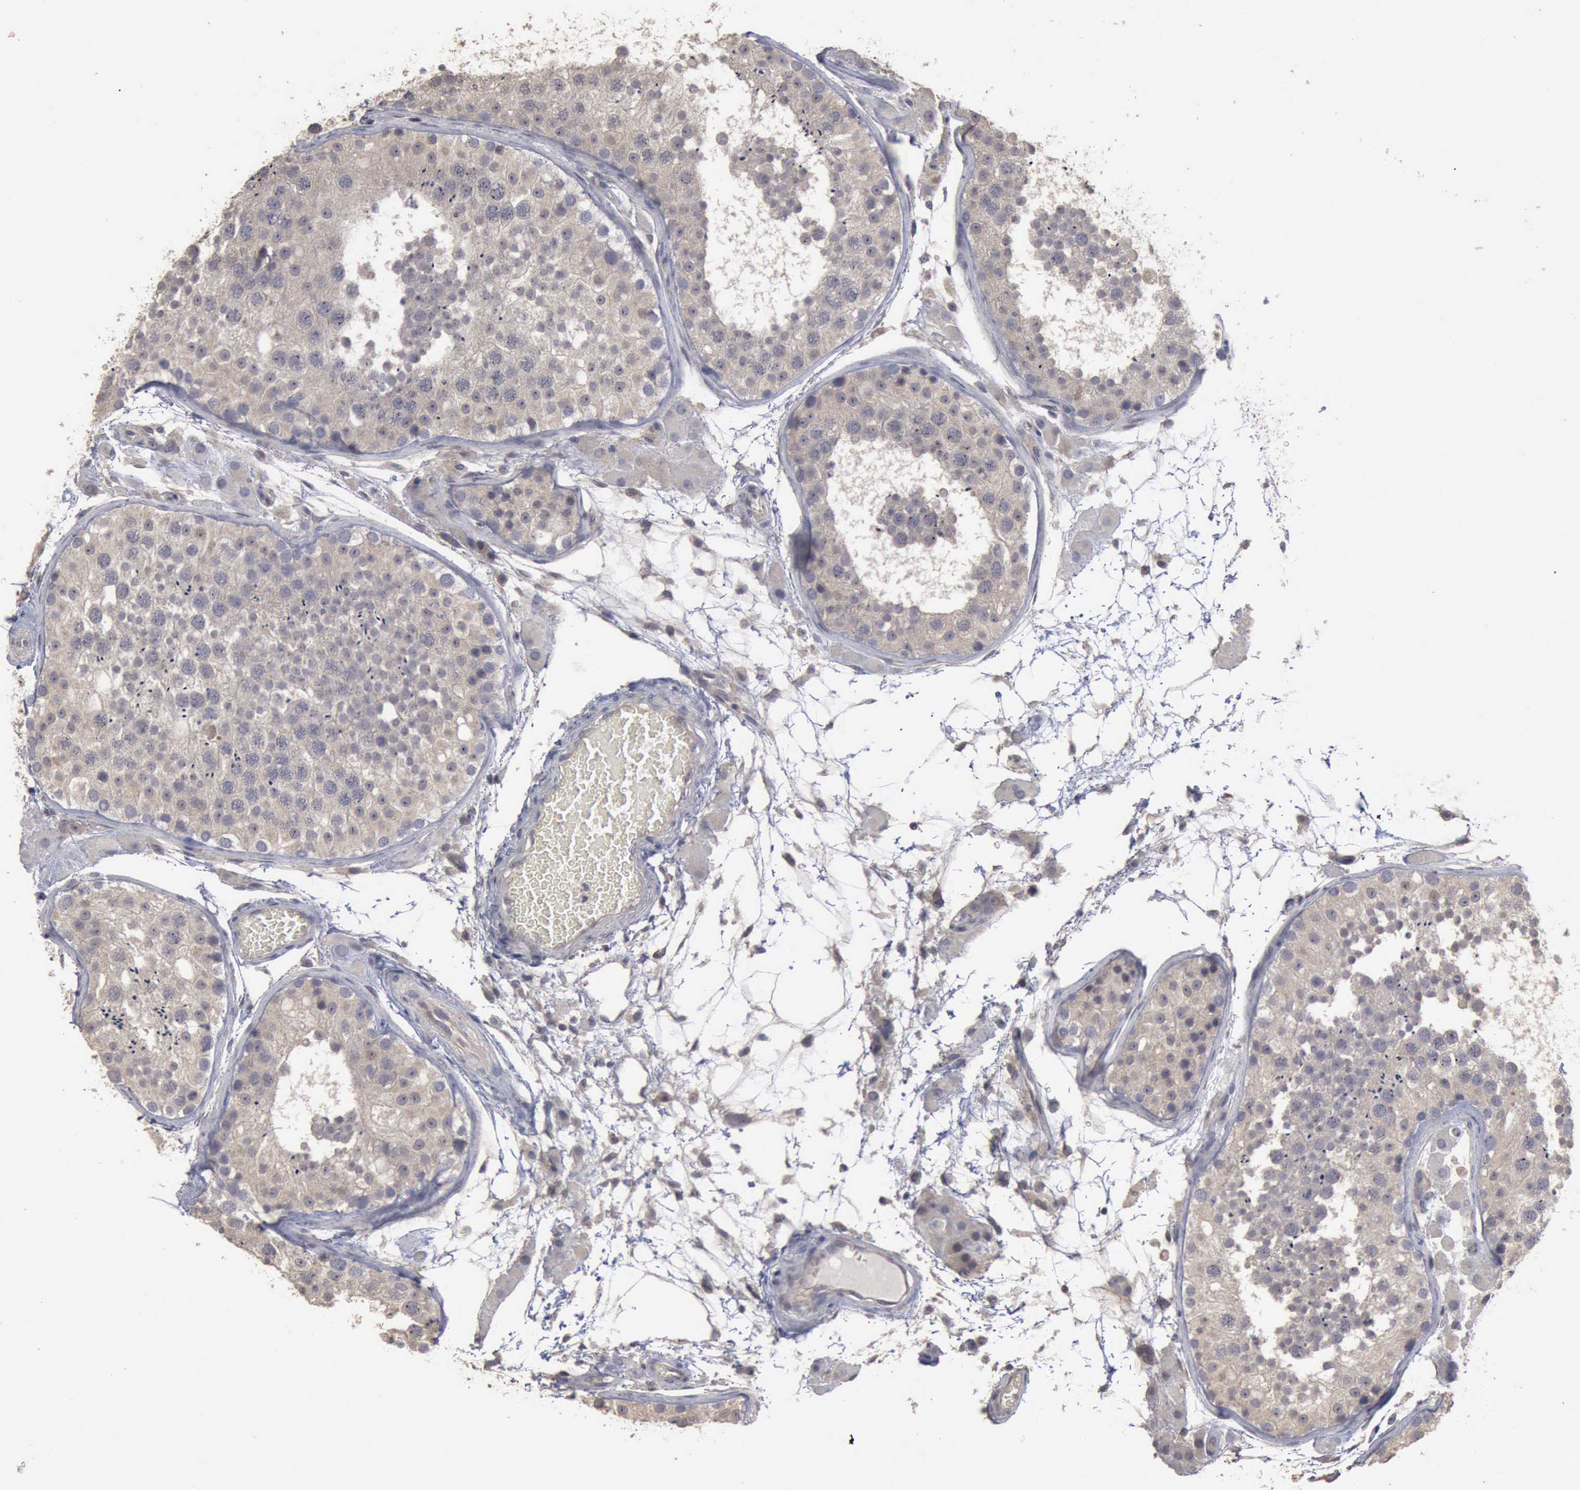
{"staining": {"intensity": "negative", "quantity": "none", "location": "none"}, "tissue": "testis", "cell_type": "Cells in seminiferous ducts", "image_type": "normal", "snomed": [{"axis": "morphology", "description": "Normal tissue, NOS"}, {"axis": "topography", "description": "Testis"}], "caption": "Histopathology image shows no significant protein expression in cells in seminiferous ducts of benign testis. (Brightfield microscopy of DAB (3,3'-diaminobenzidine) immunohistochemistry (IHC) at high magnification).", "gene": "CRKL", "patient": {"sex": "male", "age": 26}}